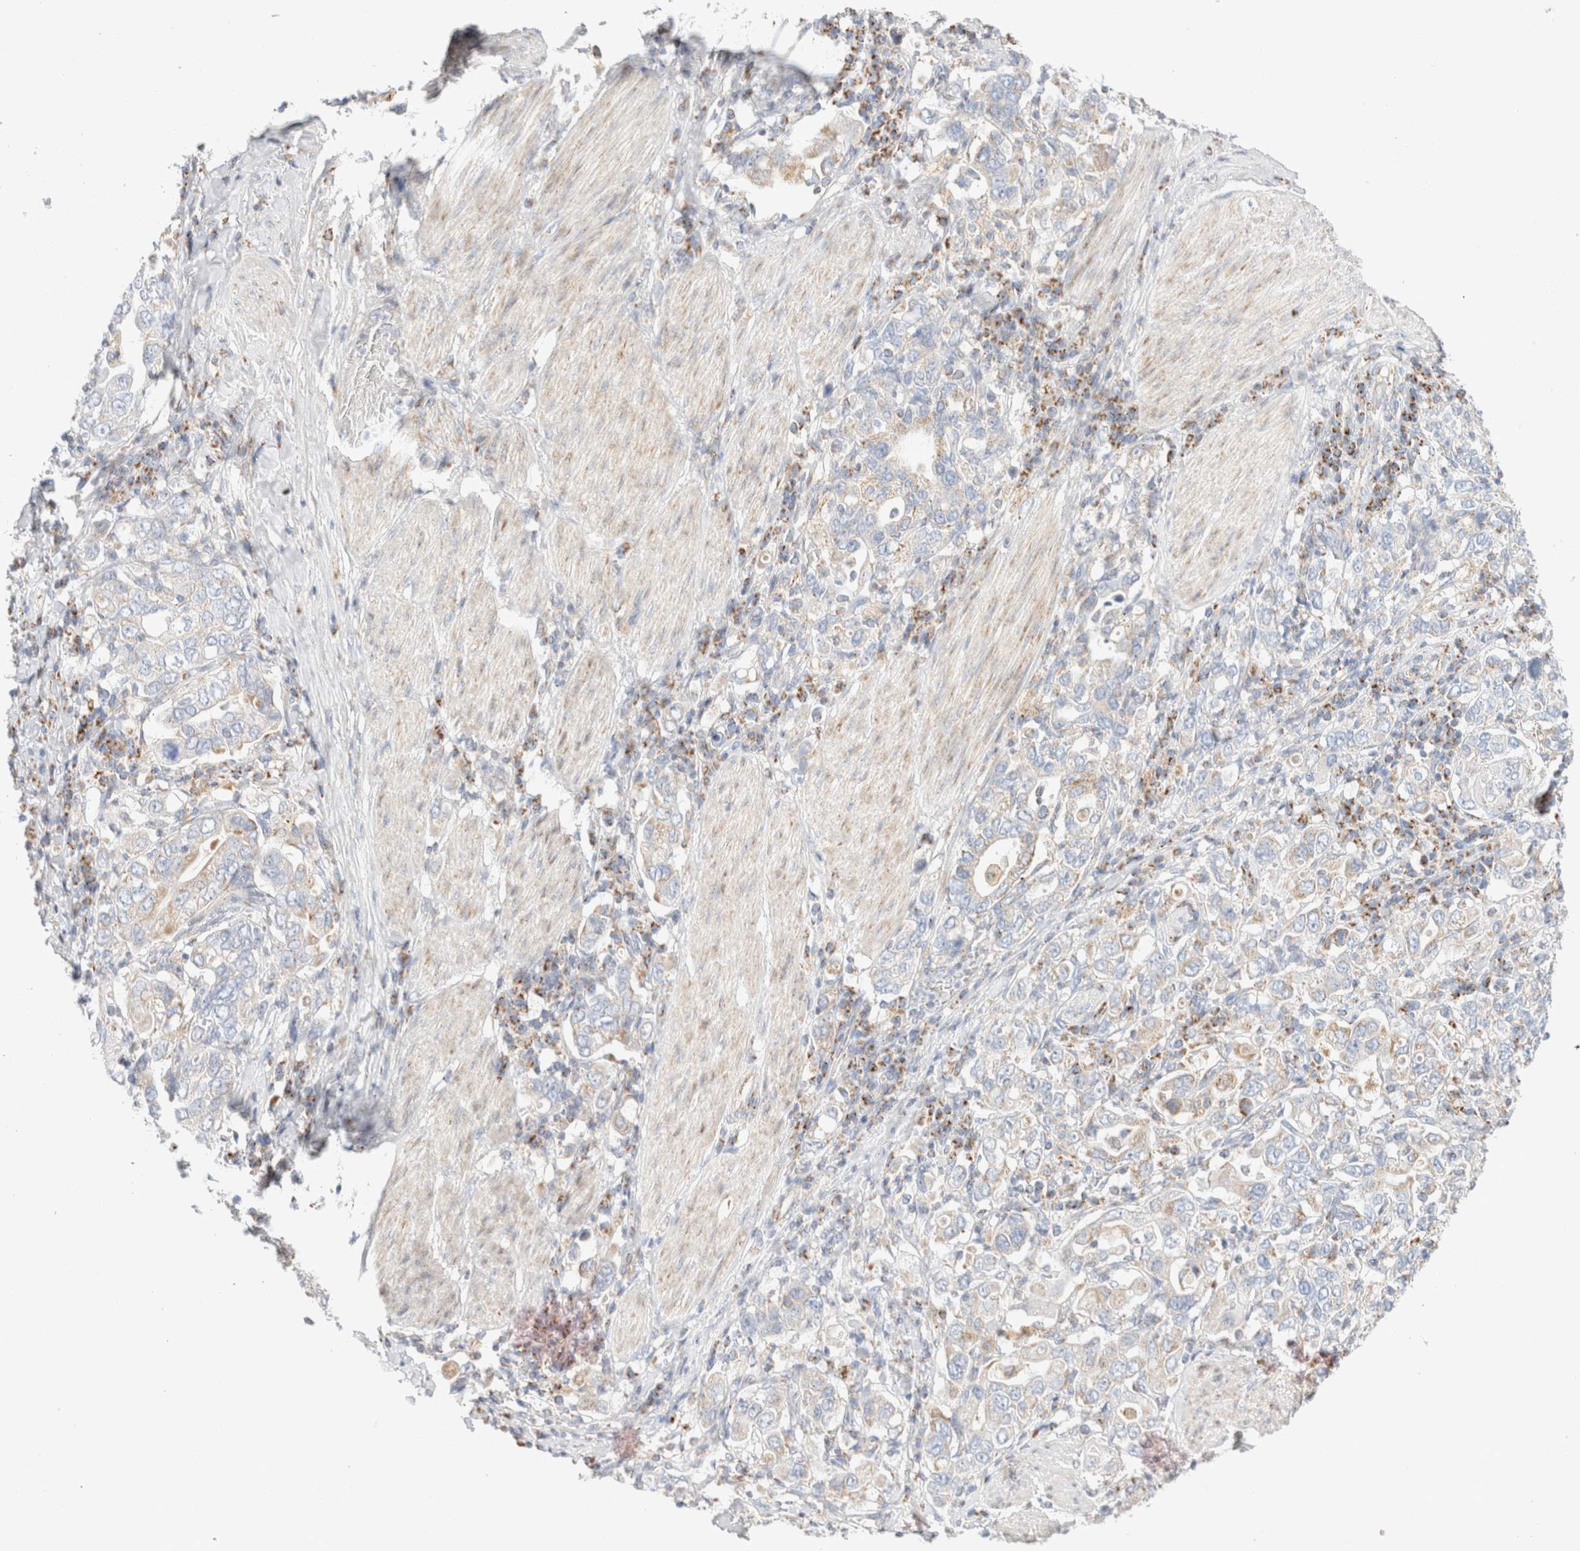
{"staining": {"intensity": "negative", "quantity": "none", "location": "none"}, "tissue": "stomach cancer", "cell_type": "Tumor cells", "image_type": "cancer", "snomed": [{"axis": "morphology", "description": "Adenocarcinoma, NOS"}, {"axis": "topography", "description": "Stomach, upper"}], "caption": "The micrograph exhibits no significant positivity in tumor cells of stomach adenocarcinoma.", "gene": "ATP6V1C1", "patient": {"sex": "male", "age": 62}}